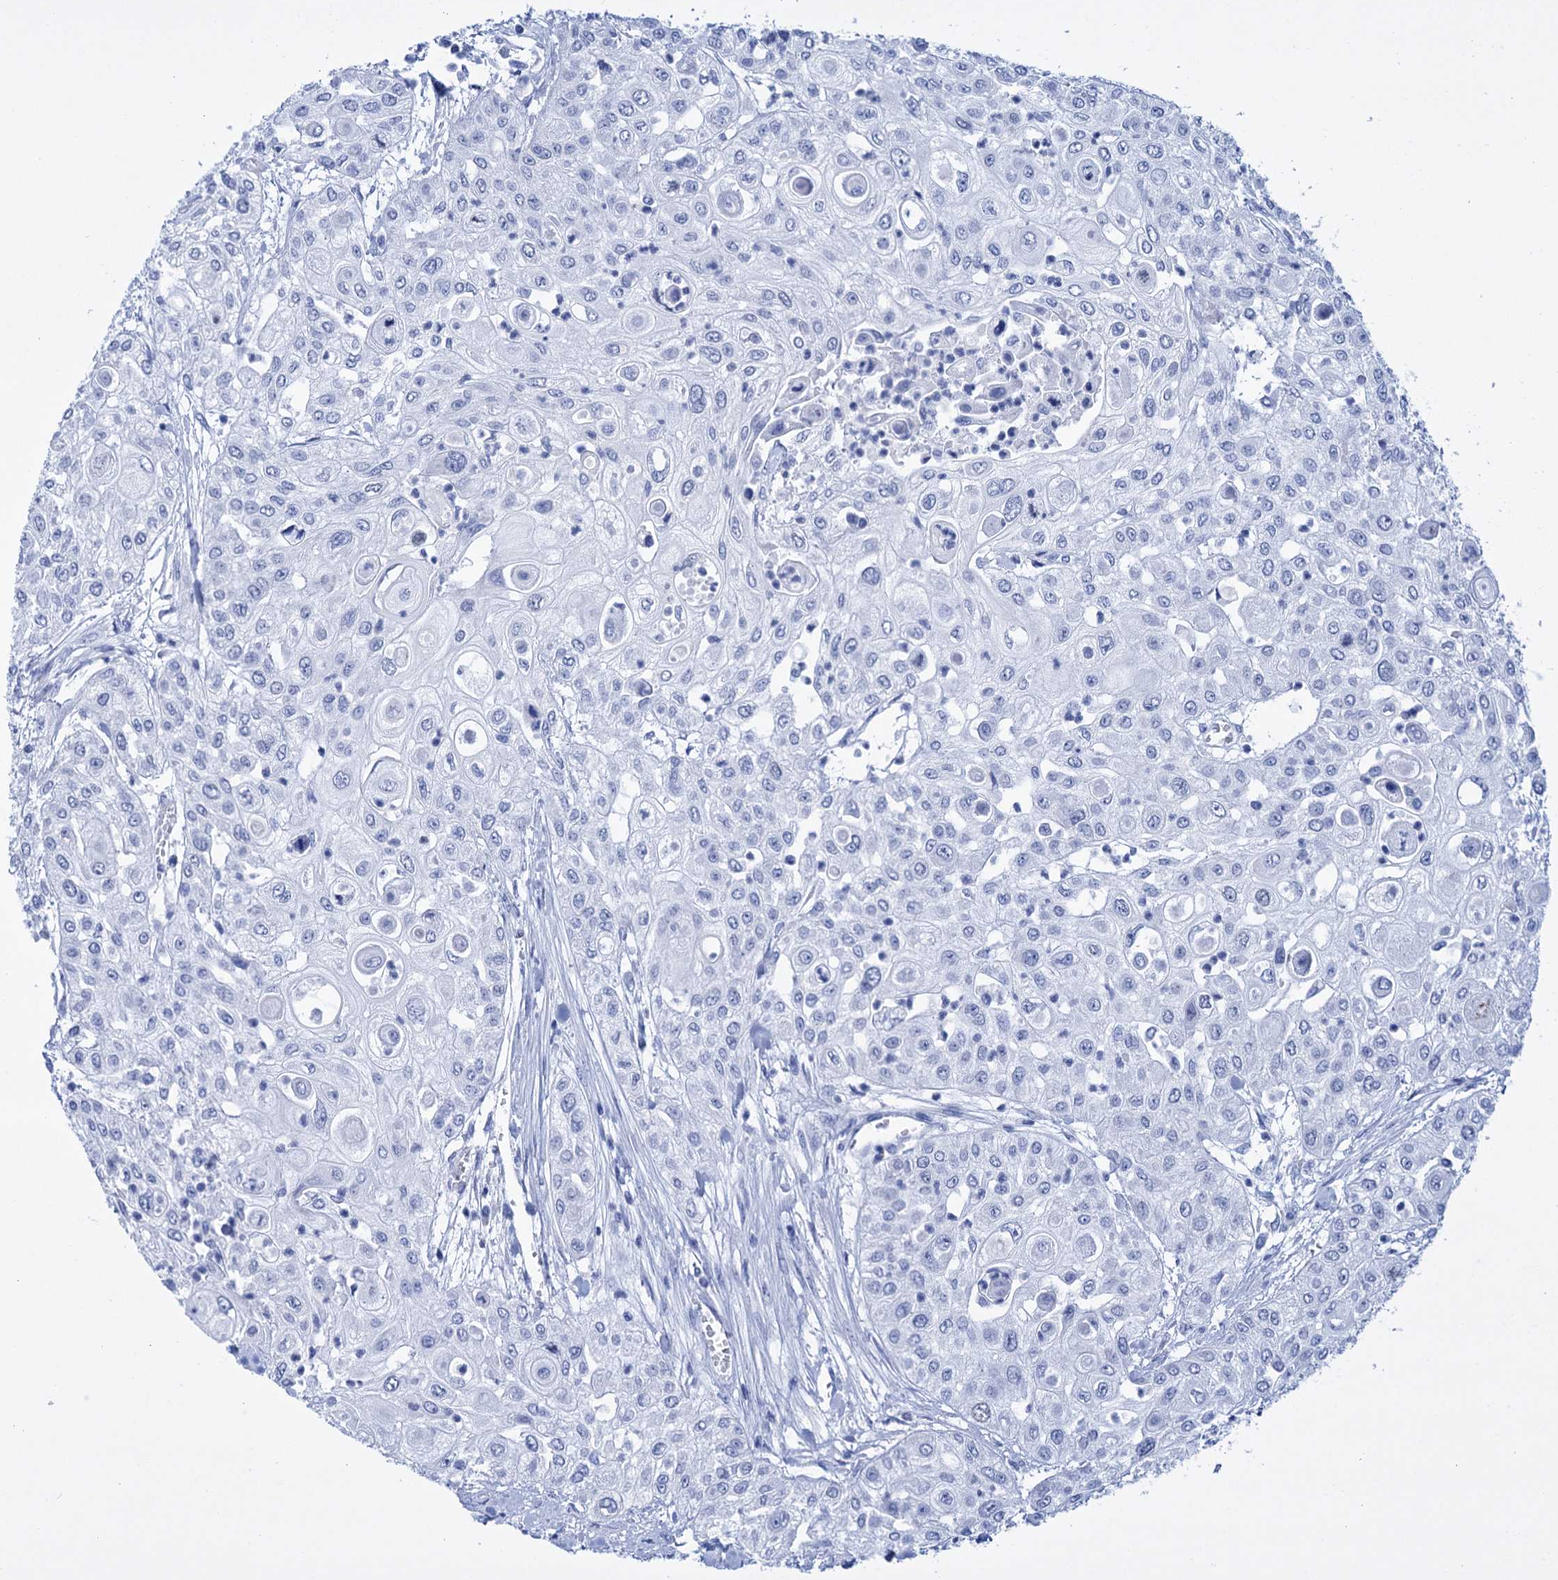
{"staining": {"intensity": "negative", "quantity": "none", "location": "none"}, "tissue": "urothelial cancer", "cell_type": "Tumor cells", "image_type": "cancer", "snomed": [{"axis": "morphology", "description": "Urothelial carcinoma, High grade"}, {"axis": "topography", "description": "Urinary bladder"}], "caption": "High magnification brightfield microscopy of urothelial cancer stained with DAB (brown) and counterstained with hematoxylin (blue): tumor cells show no significant expression. Nuclei are stained in blue.", "gene": "FBXW12", "patient": {"sex": "female", "age": 79}}